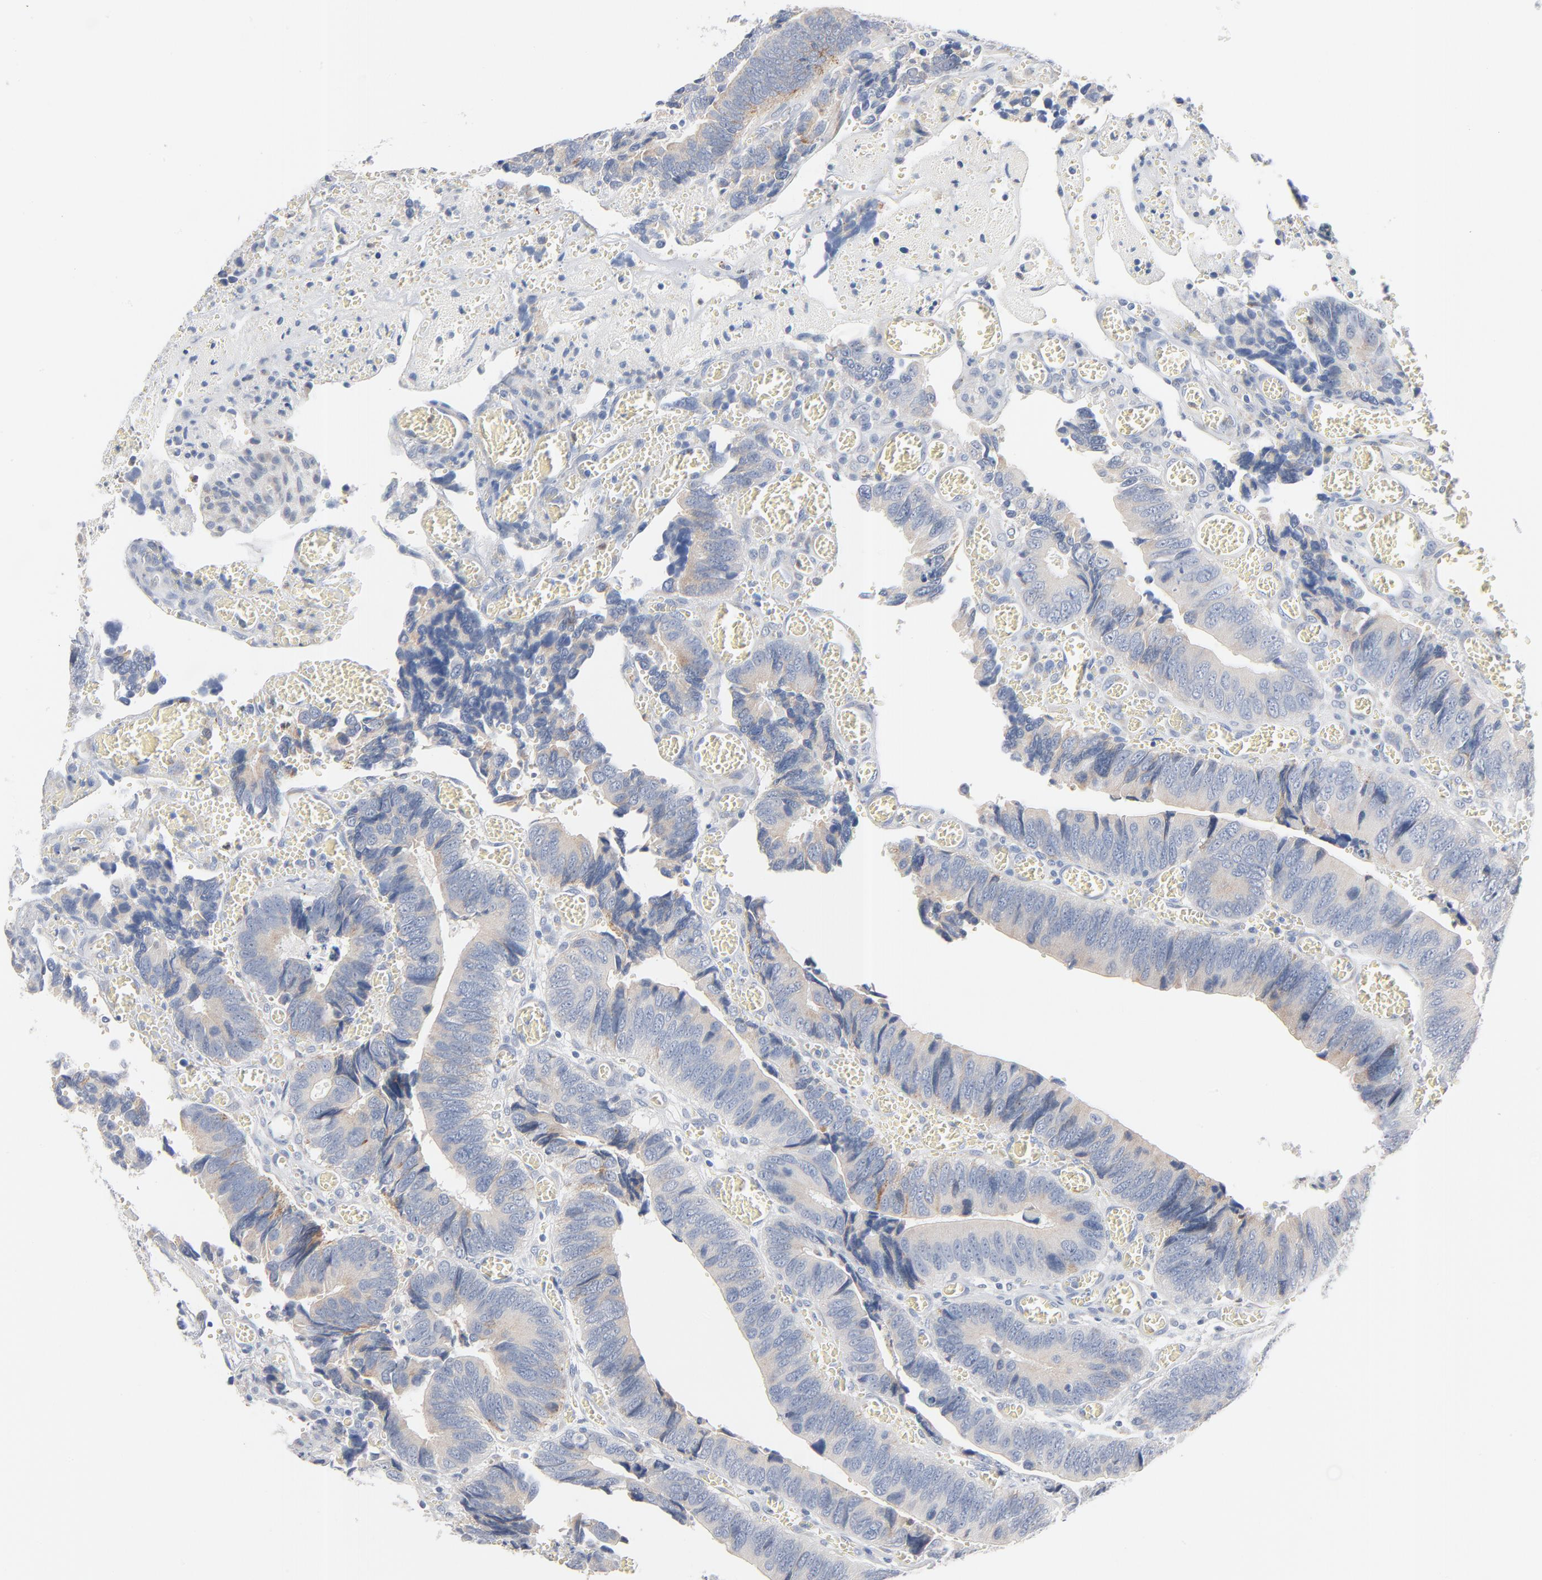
{"staining": {"intensity": "negative", "quantity": "none", "location": "none"}, "tissue": "colorectal cancer", "cell_type": "Tumor cells", "image_type": "cancer", "snomed": [{"axis": "morphology", "description": "Adenocarcinoma, NOS"}, {"axis": "topography", "description": "Colon"}], "caption": "Immunohistochemistry (IHC) micrograph of human colorectal cancer stained for a protein (brown), which shows no staining in tumor cells. (DAB IHC with hematoxylin counter stain).", "gene": "IFT43", "patient": {"sex": "male", "age": 72}}